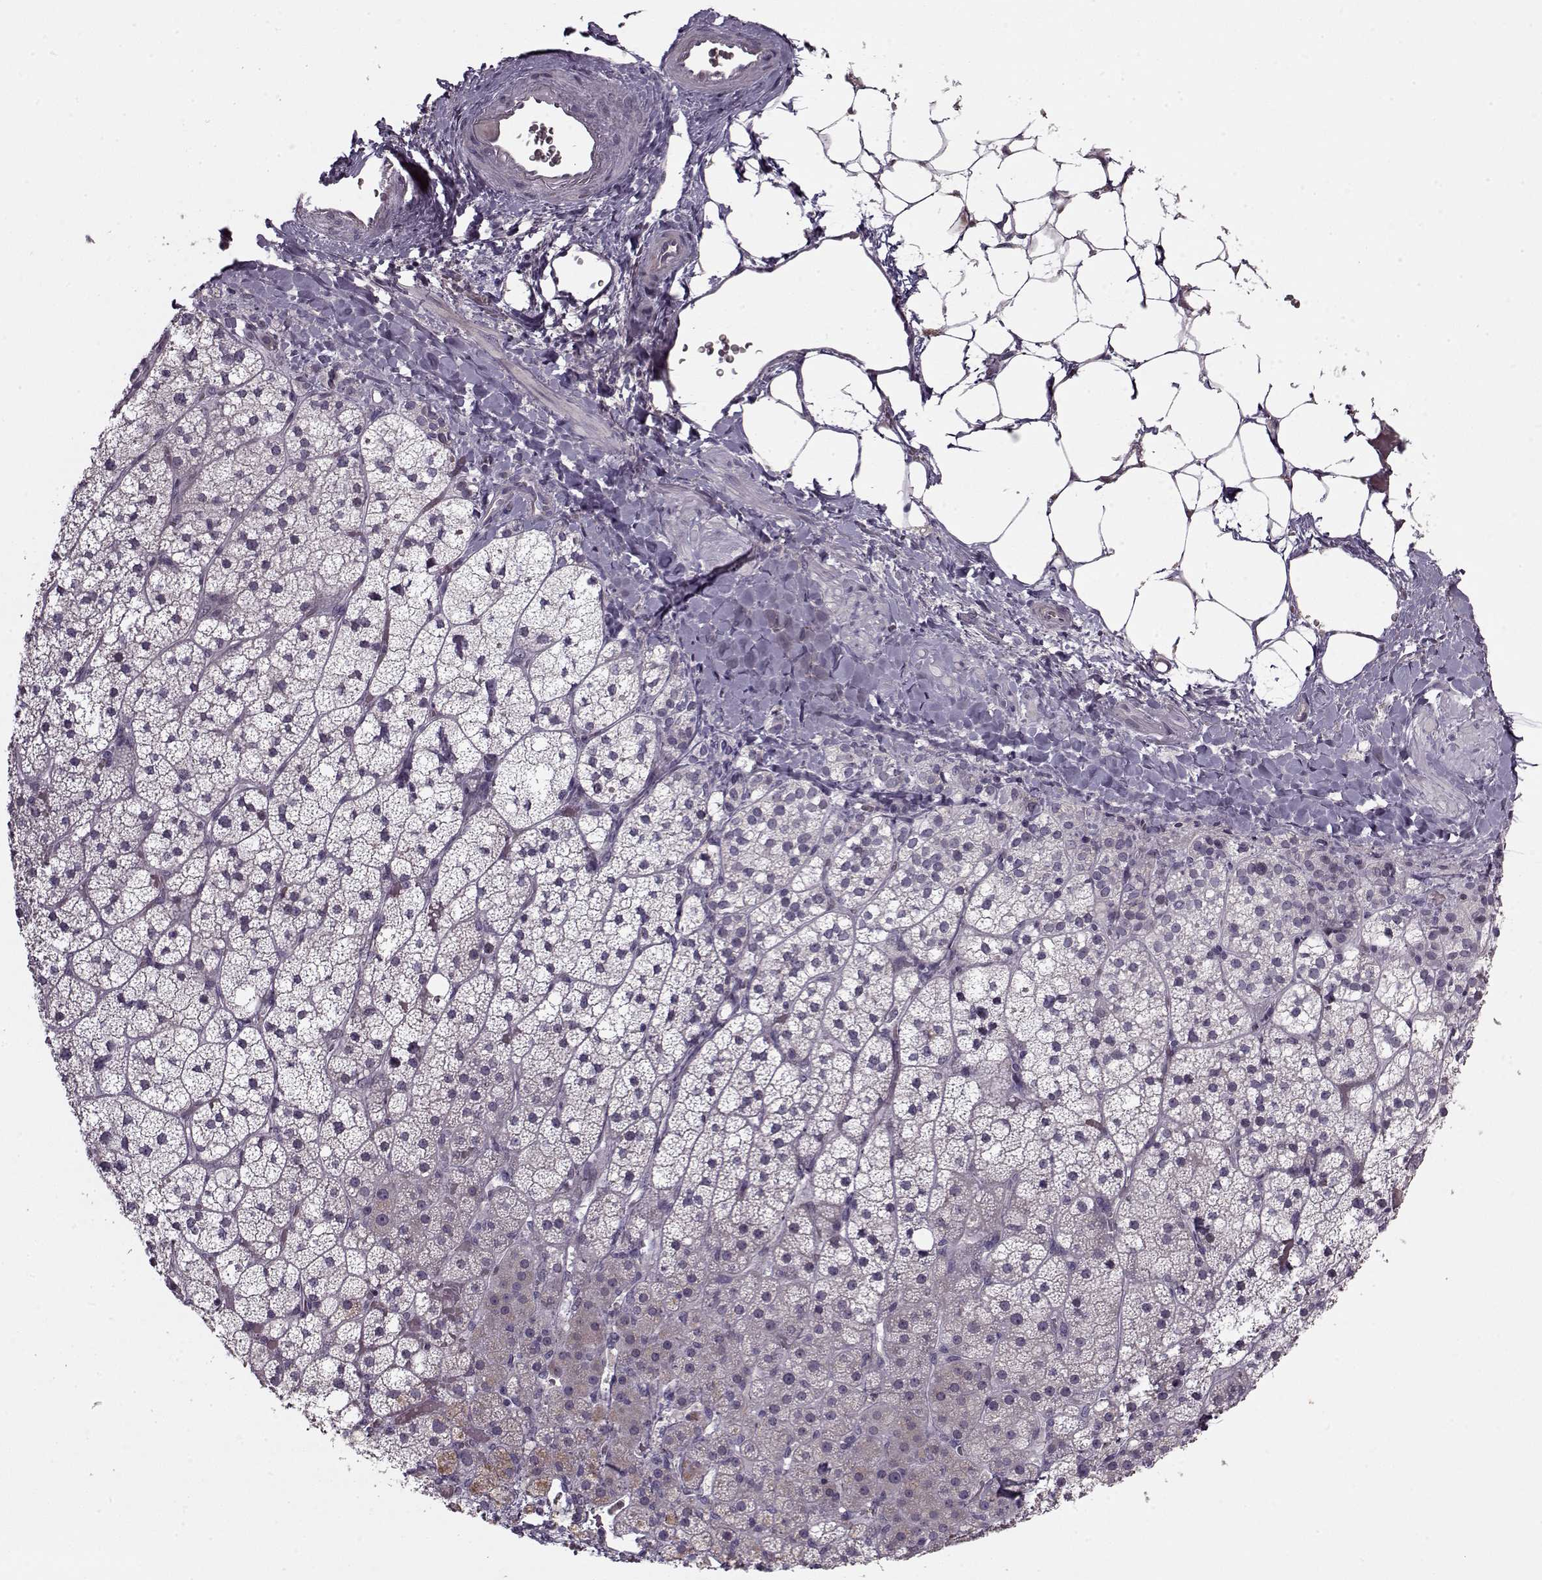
{"staining": {"intensity": "moderate", "quantity": "<25%", "location": "cytoplasmic/membranous"}, "tissue": "adrenal gland", "cell_type": "Glandular cells", "image_type": "normal", "snomed": [{"axis": "morphology", "description": "Normal tissue, NOS"}, {"axis": "topography", "description": "Adrenal gland"}], "caption": "About <25% of glandular cells in normal adrenal gland exhibit moderate cytoplasmic/membranous protein positivity as visualized by brown immunohistochemical staining.", "gene": "KRT9", "patient": {"sex": "male", "age": 53}}